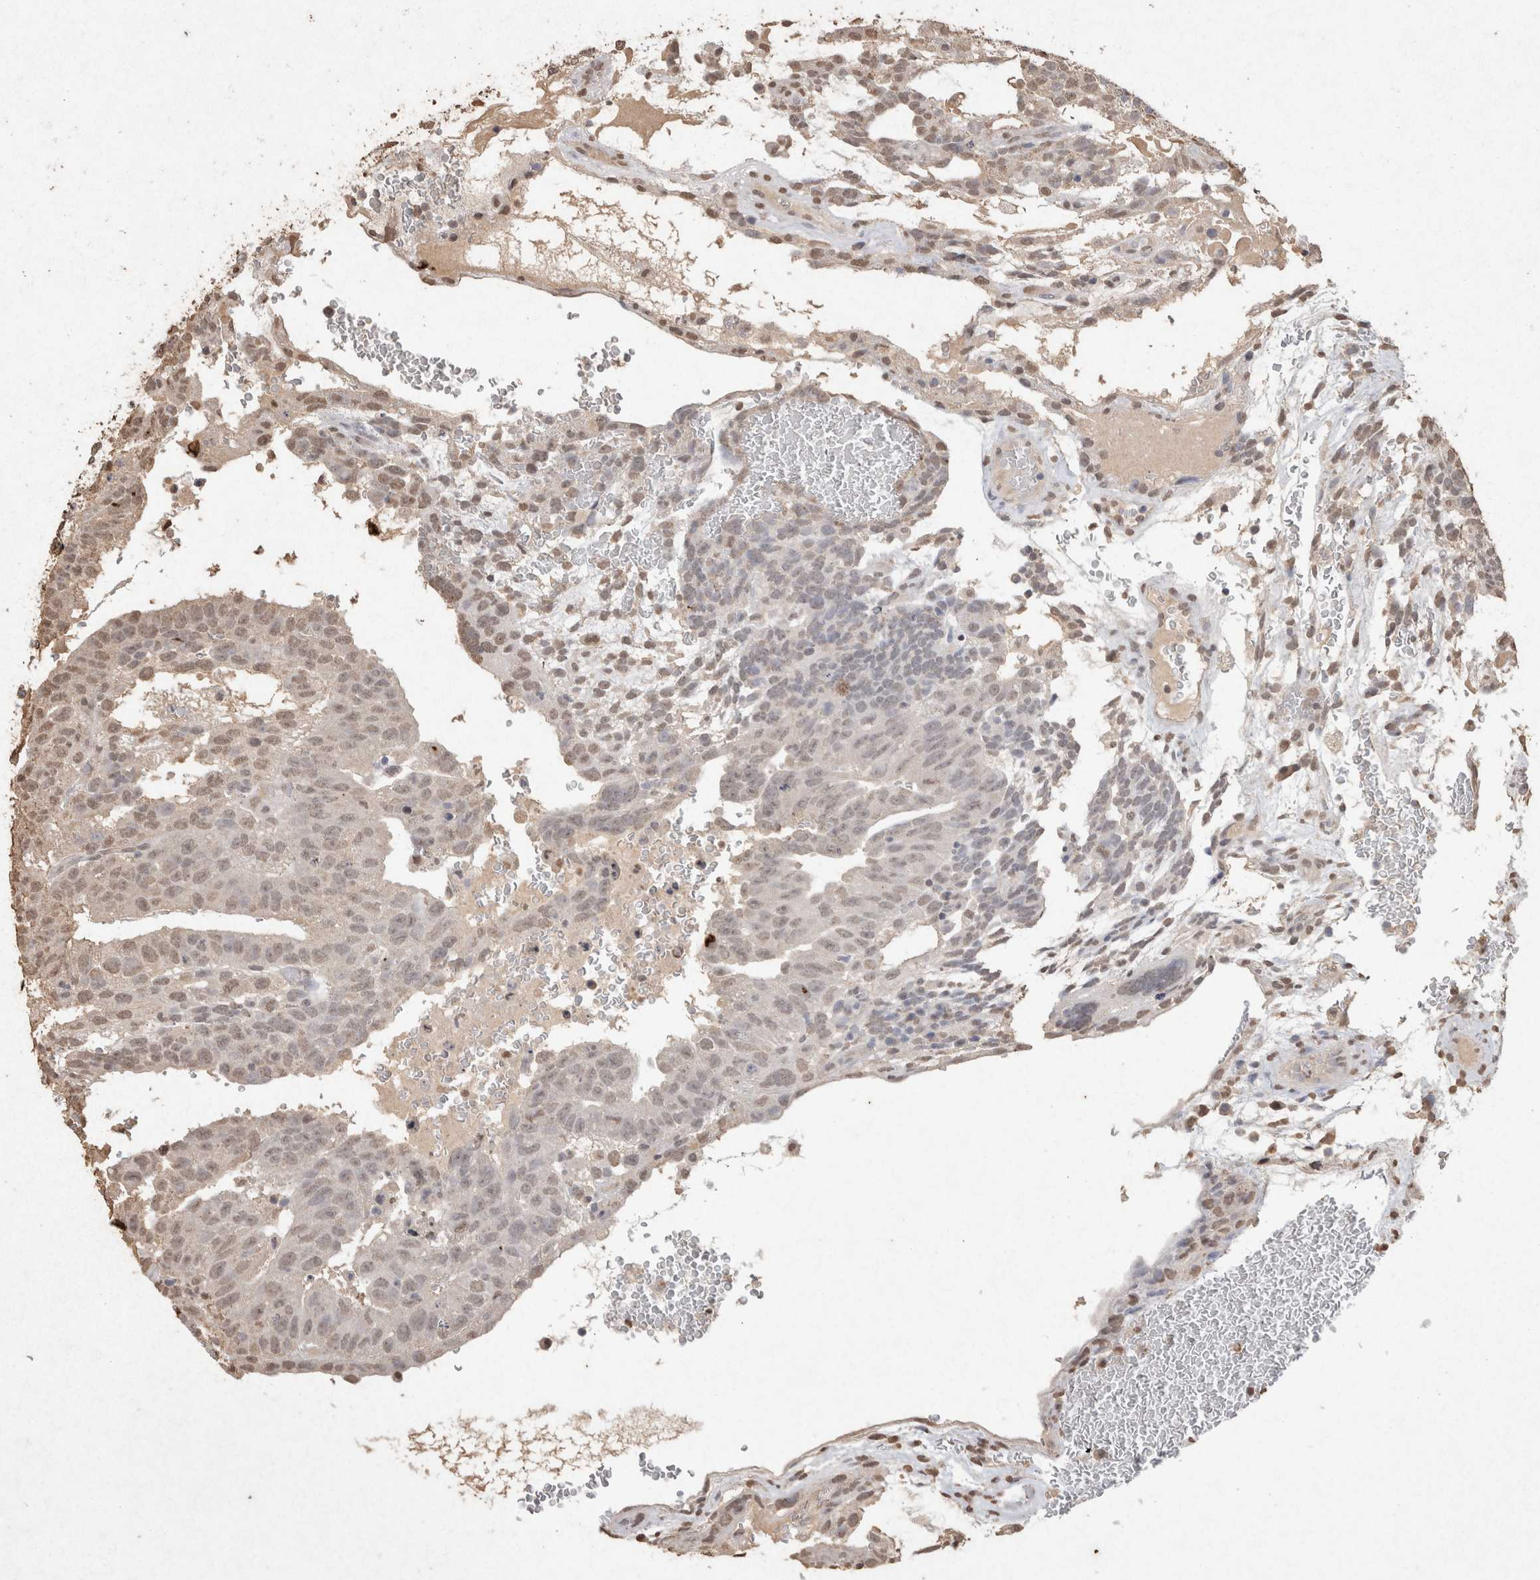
{"staining": {"intensity": "weak", "quantity": ">75%", "location": "nuclear"}, "tissue": "testis cancer", "cell_type": "Tumor cells", "image_type": "cancer", "snomed": [{"axis": "morphology", "description": "Seminoma, NOS"}, {"axis": "morphology", "description": "Carcinoma, Embryonal, NOS"}, {"axis": "topography", "description": "Testis"}], "caption": "Testis cancer (seminoma) stained for a protein (brown) demonstrates weak nuclear positive expression in approximately >75% of tumor cells.", "gene": "MLX", "patient": {"sex": "male", "age": 52}}